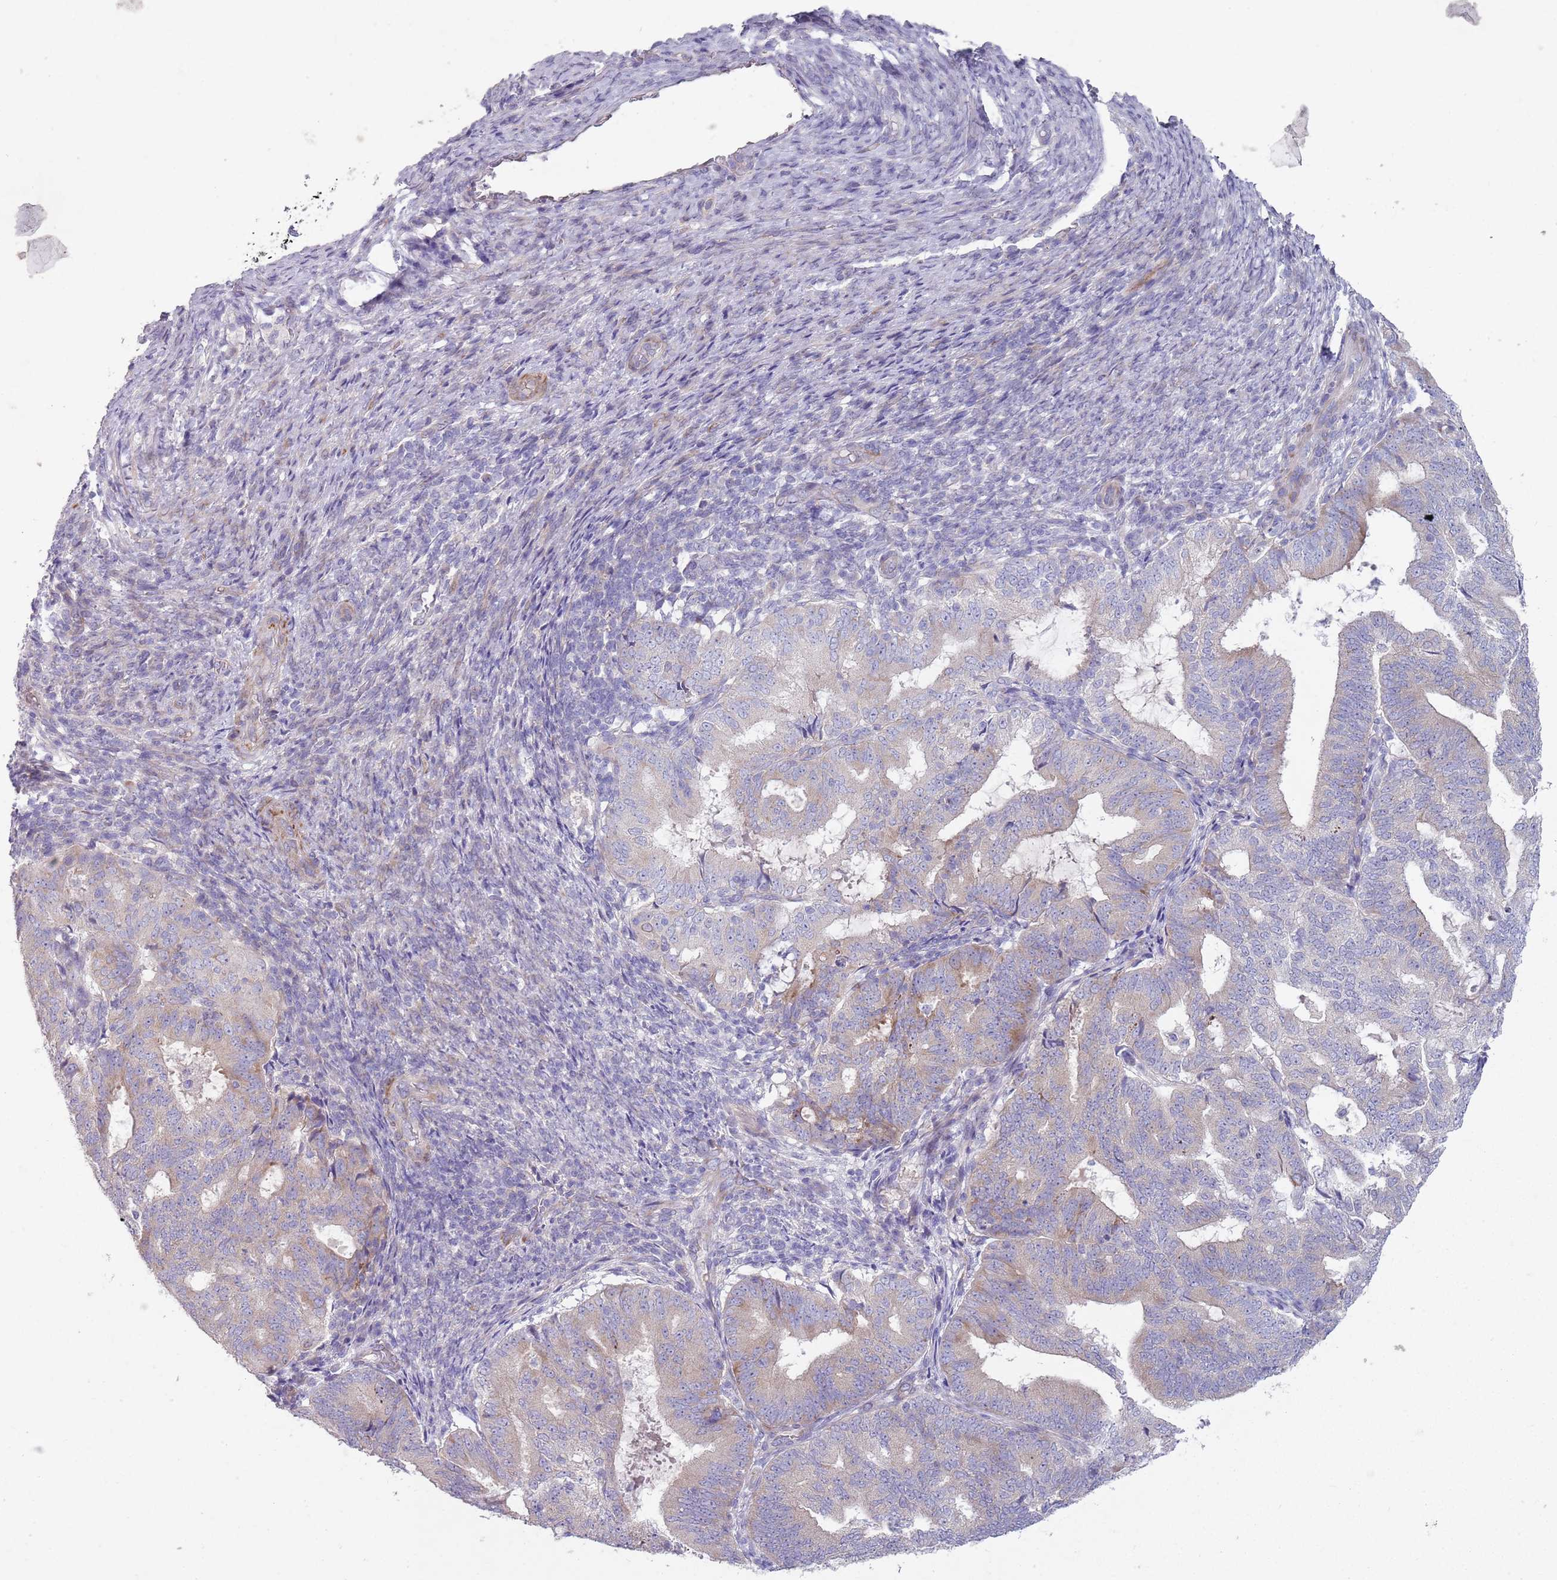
{"staining": {"intensity": "negative", "quantity": "none", "location": "none"}, "tissue": "endometrial cancer", "cell_type": "Tumor cells", "image_type": "cancer", "snomed": [{"axis": "morphology", "description": "Adenocarcinoma, NOS"}, {"axis": "topography", "description": "Endometrium"}], "caption": "A high-resolution image shows immunohistochemistry (IHC) staining of endometrial cancer, which reveals no significant expression in tumor cells. (DAB (3,3'-diaminobenzidine) immunohistochemistry, high magnification).", "gene": "ZNF583", "patient": {"sex": "female", "age": 70}}